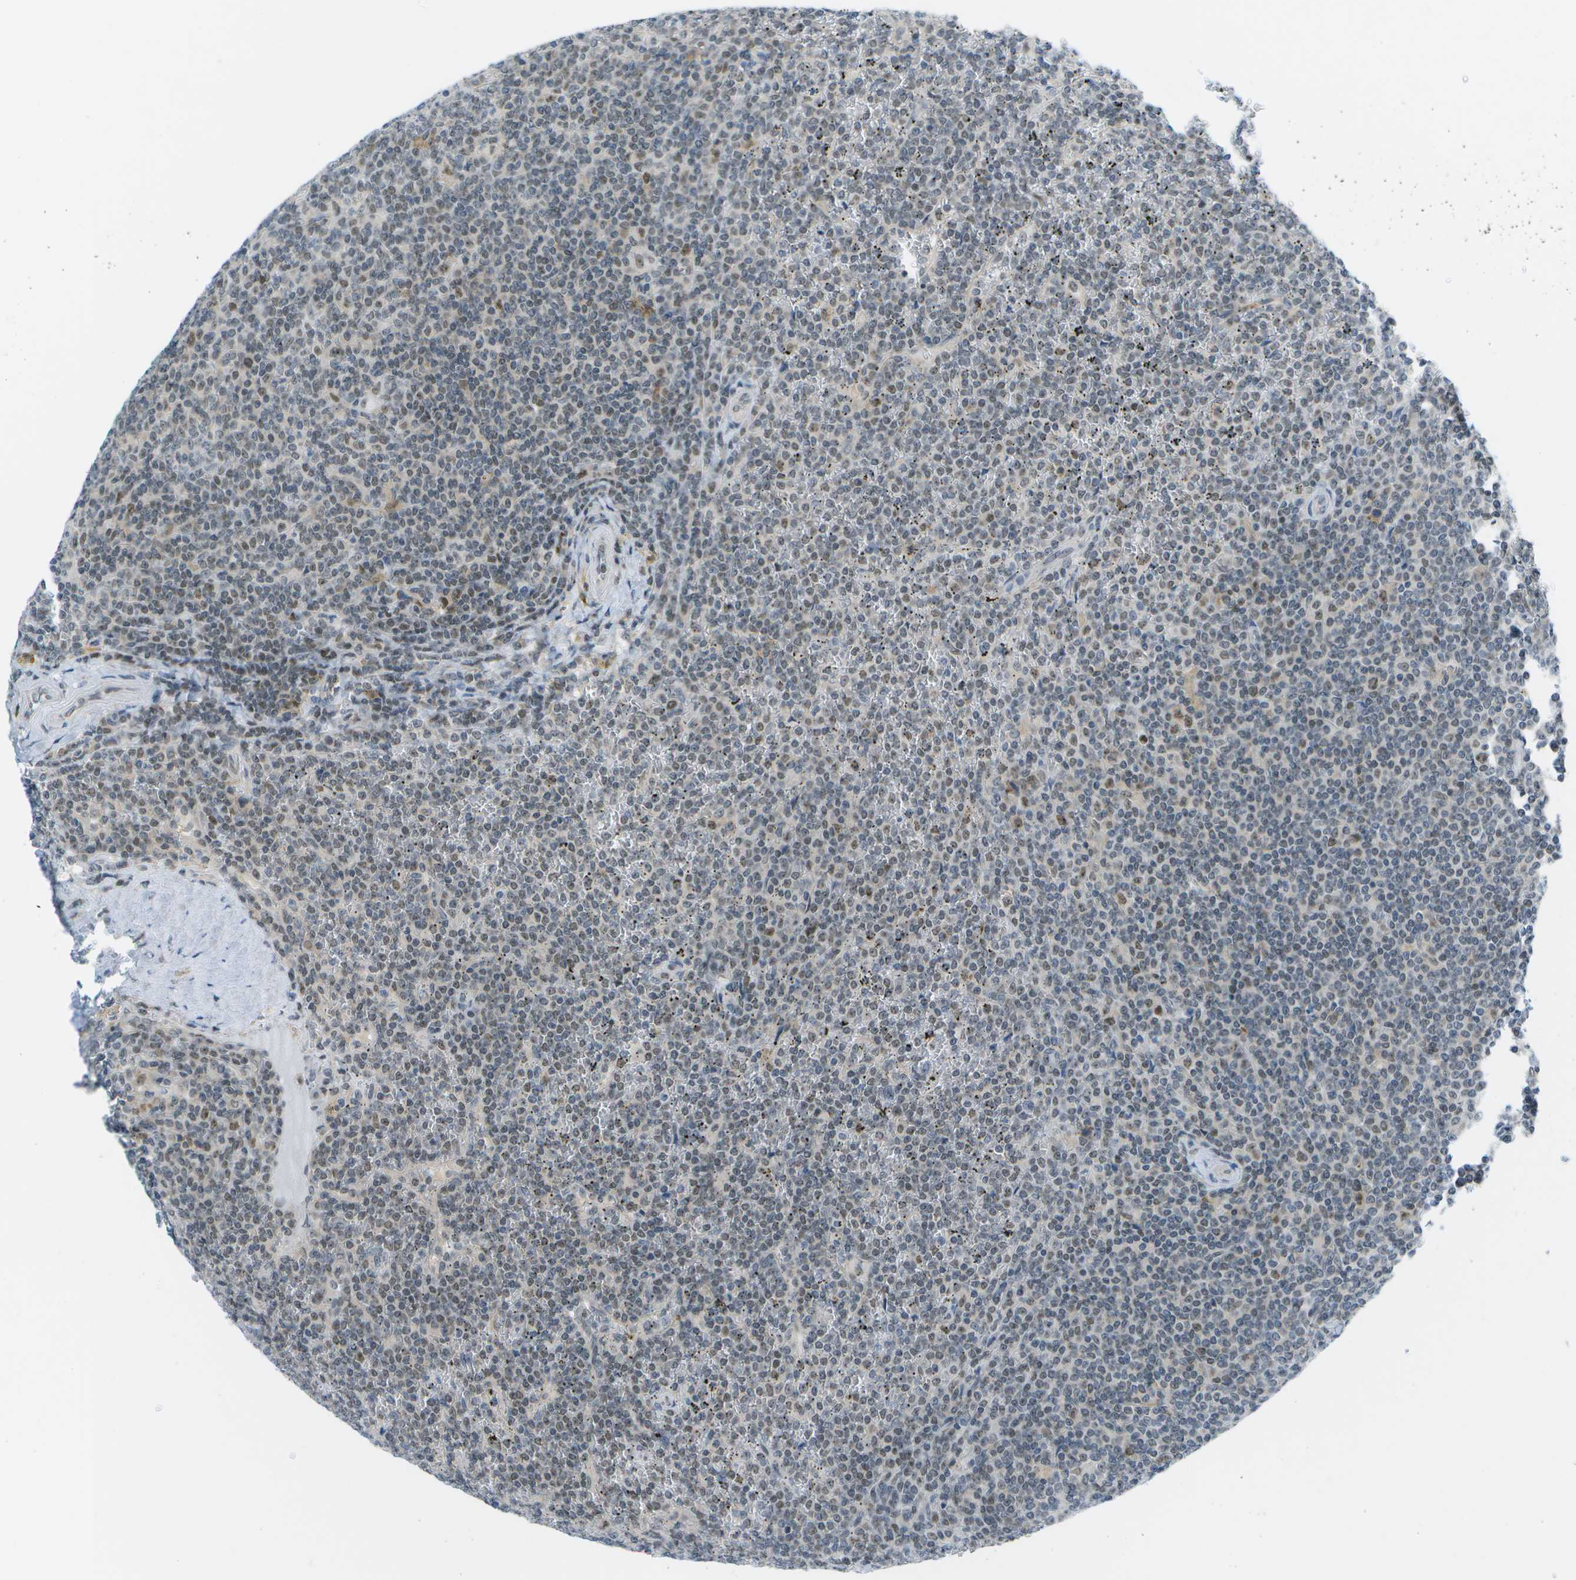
{"staining": {"intensity": "weak", "quantity": "<25%", "location": "nuclear"}, "tissue": "lymphoma", "cell_type": "Tumor cells", "image_type": "cancer", "snomed": [{"axis": "morphology", "description": "Malignant lymphoma, non-Hodgkin's type, Low grade"}, {"axis": "topography", "description": "Spleen"}], "caption": "Tumor cells are negative for brown protein staining in malignant lymphoma, non-Hodgkin's type (low-grade).", "gene": "PITHD1", "patient": {"sex": "female", "age": 19}}